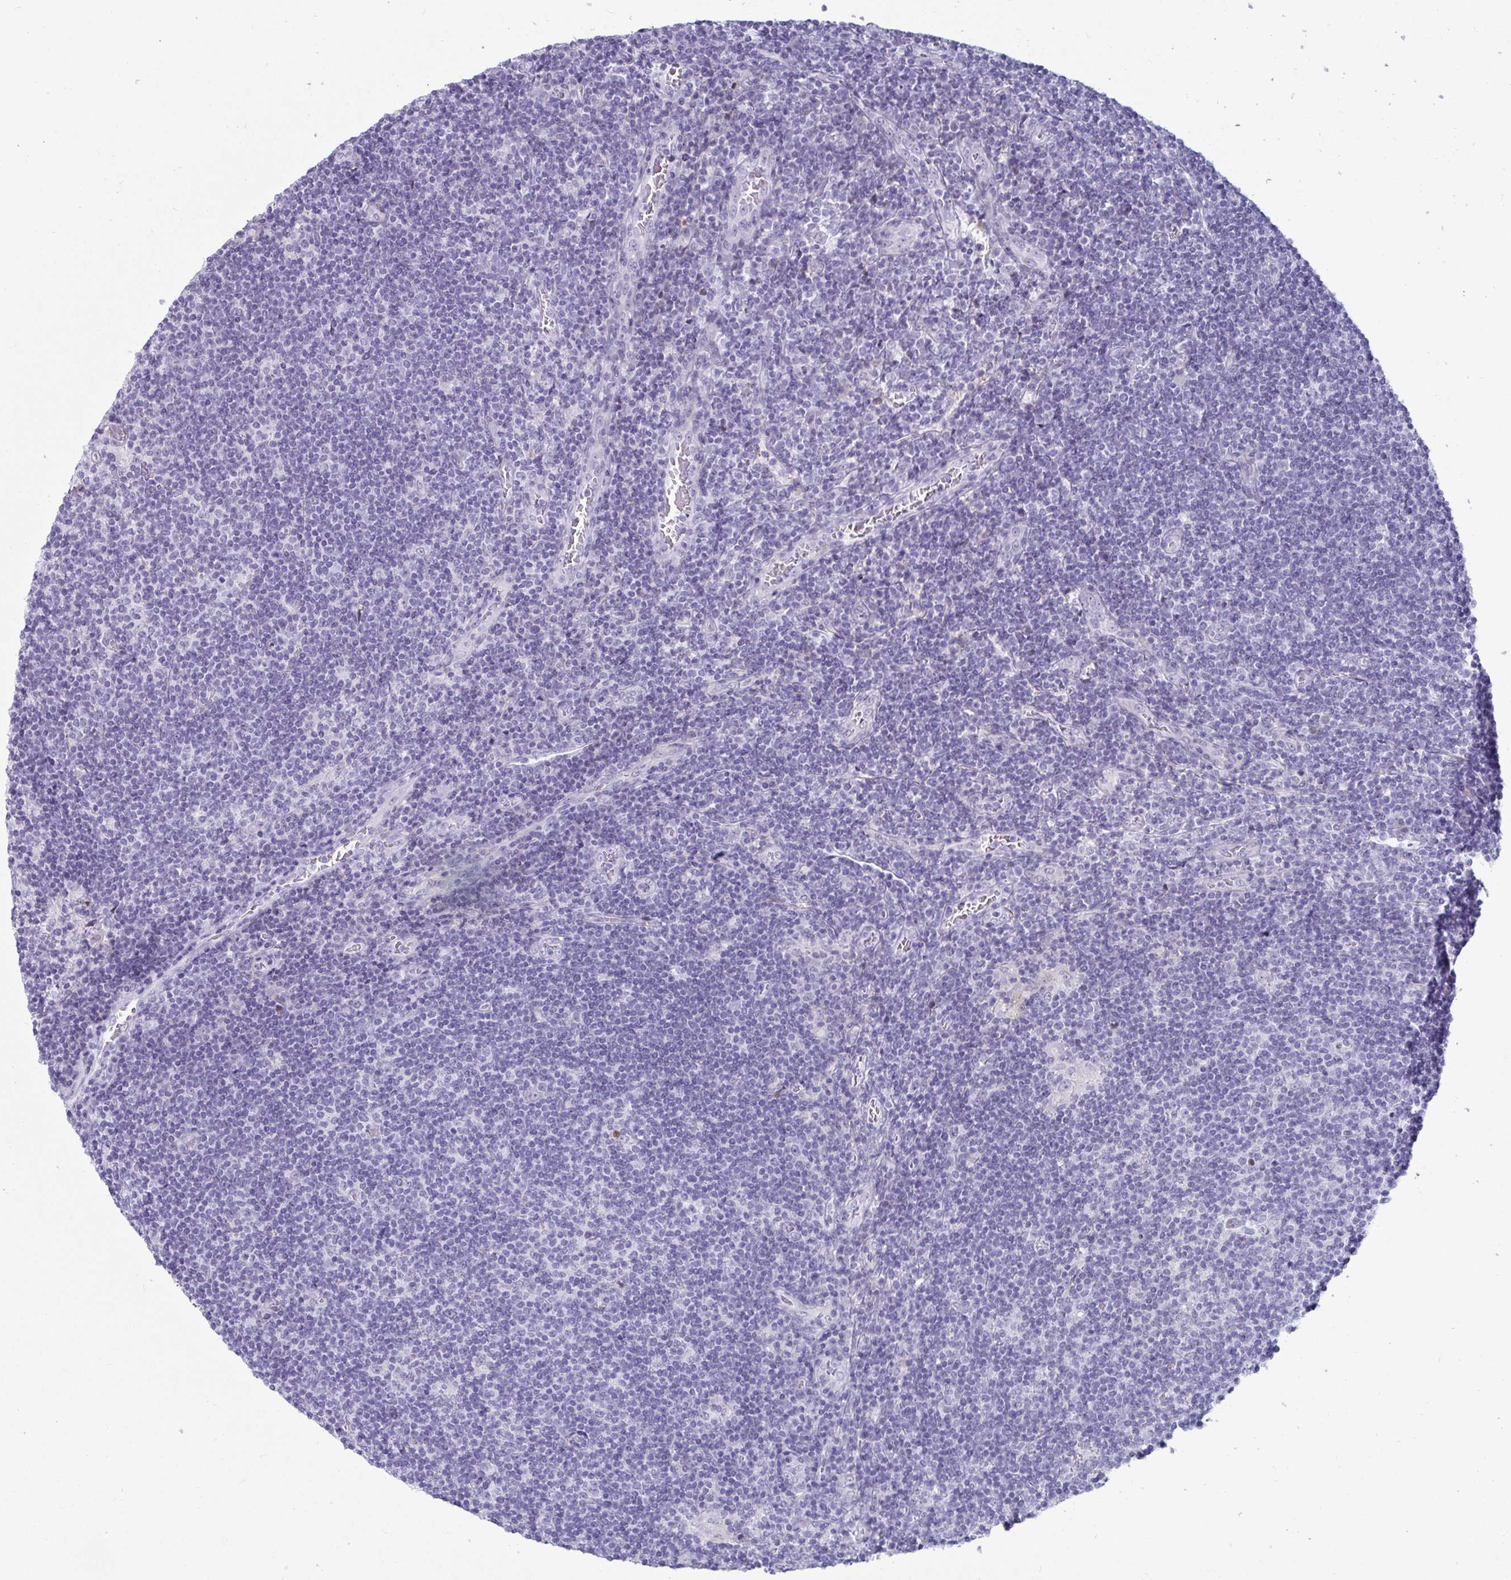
{"staining": {"intensity": "negative", "quantity": "none", "location": "none"}, "tissue": "lymphoma", "cell_type": "Tumor cells", "image_type": "cancer", "snomed": [{"axis": "morphology", "description": "Hodgkin's disease, NOS"}, {"axis": "topography", "description": "Lymph node"}], "caption": "Lymphoma stained for a protein using immunohistochemistry (IHC) exhibits no staining tumor cells.", "gene": "NPY", "patient": {"sex": "male", "age": 40}}